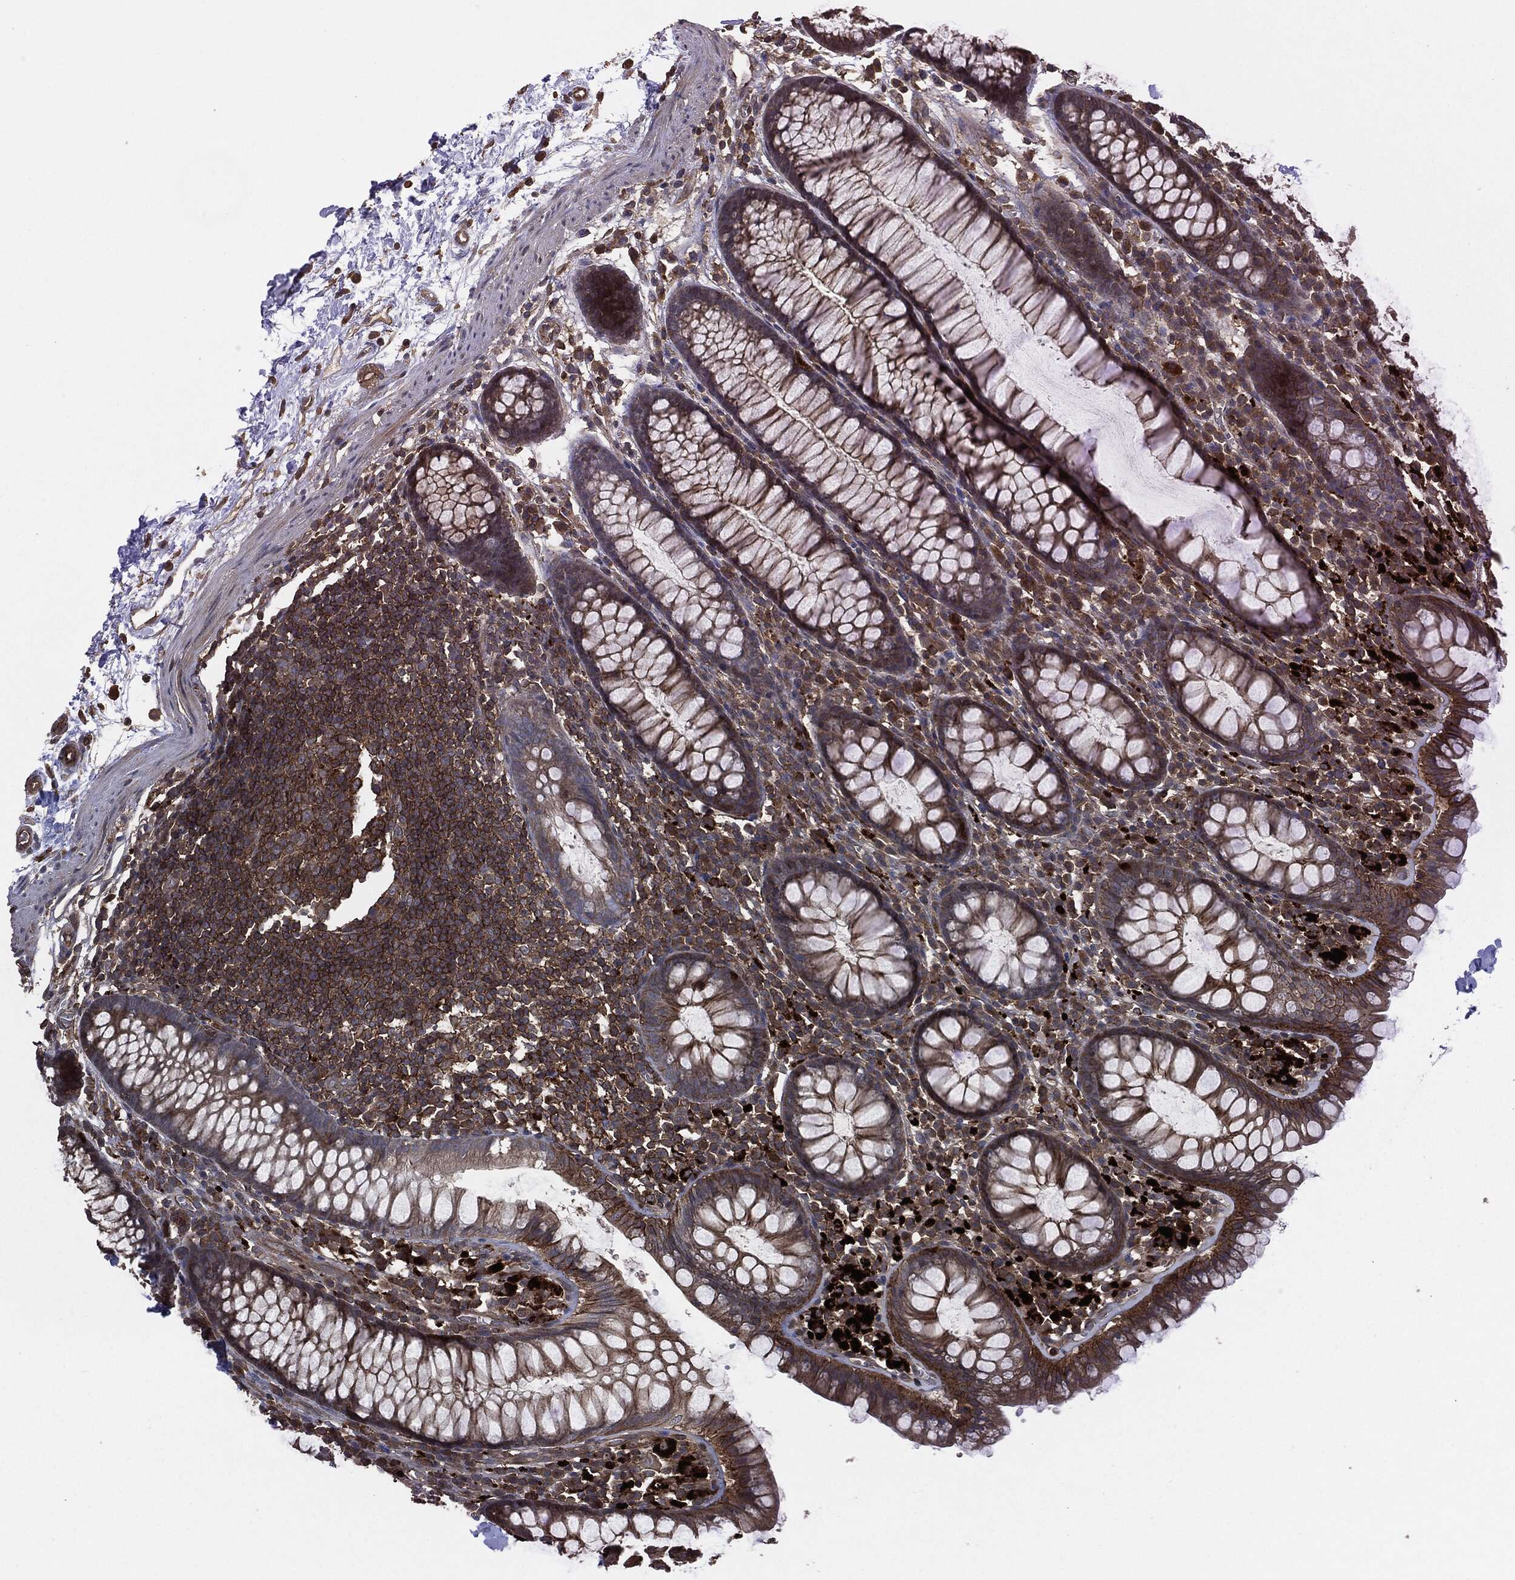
{"staining": {"intensity": "weak", "quantity": "25%-75%", "location": "cytoplasmic/membranous"}, "tissue": "colon", "cell_type": "Endothelial cells", "image_type": "normal", "snomed": [{"axis": "morphology", "description": "Normal tissue, NOS"}, {"axis": "topography", "description": "Colon"}], "caption": "This photomicrograph displays immunohistochemistry staining of unremarkable colon, with low weak cytoplasmic/membranous expression in approximately 25%-75% of endothelial cells.", "gene": "ERBIN", "patient": {"sex": "male", "age": 76}}